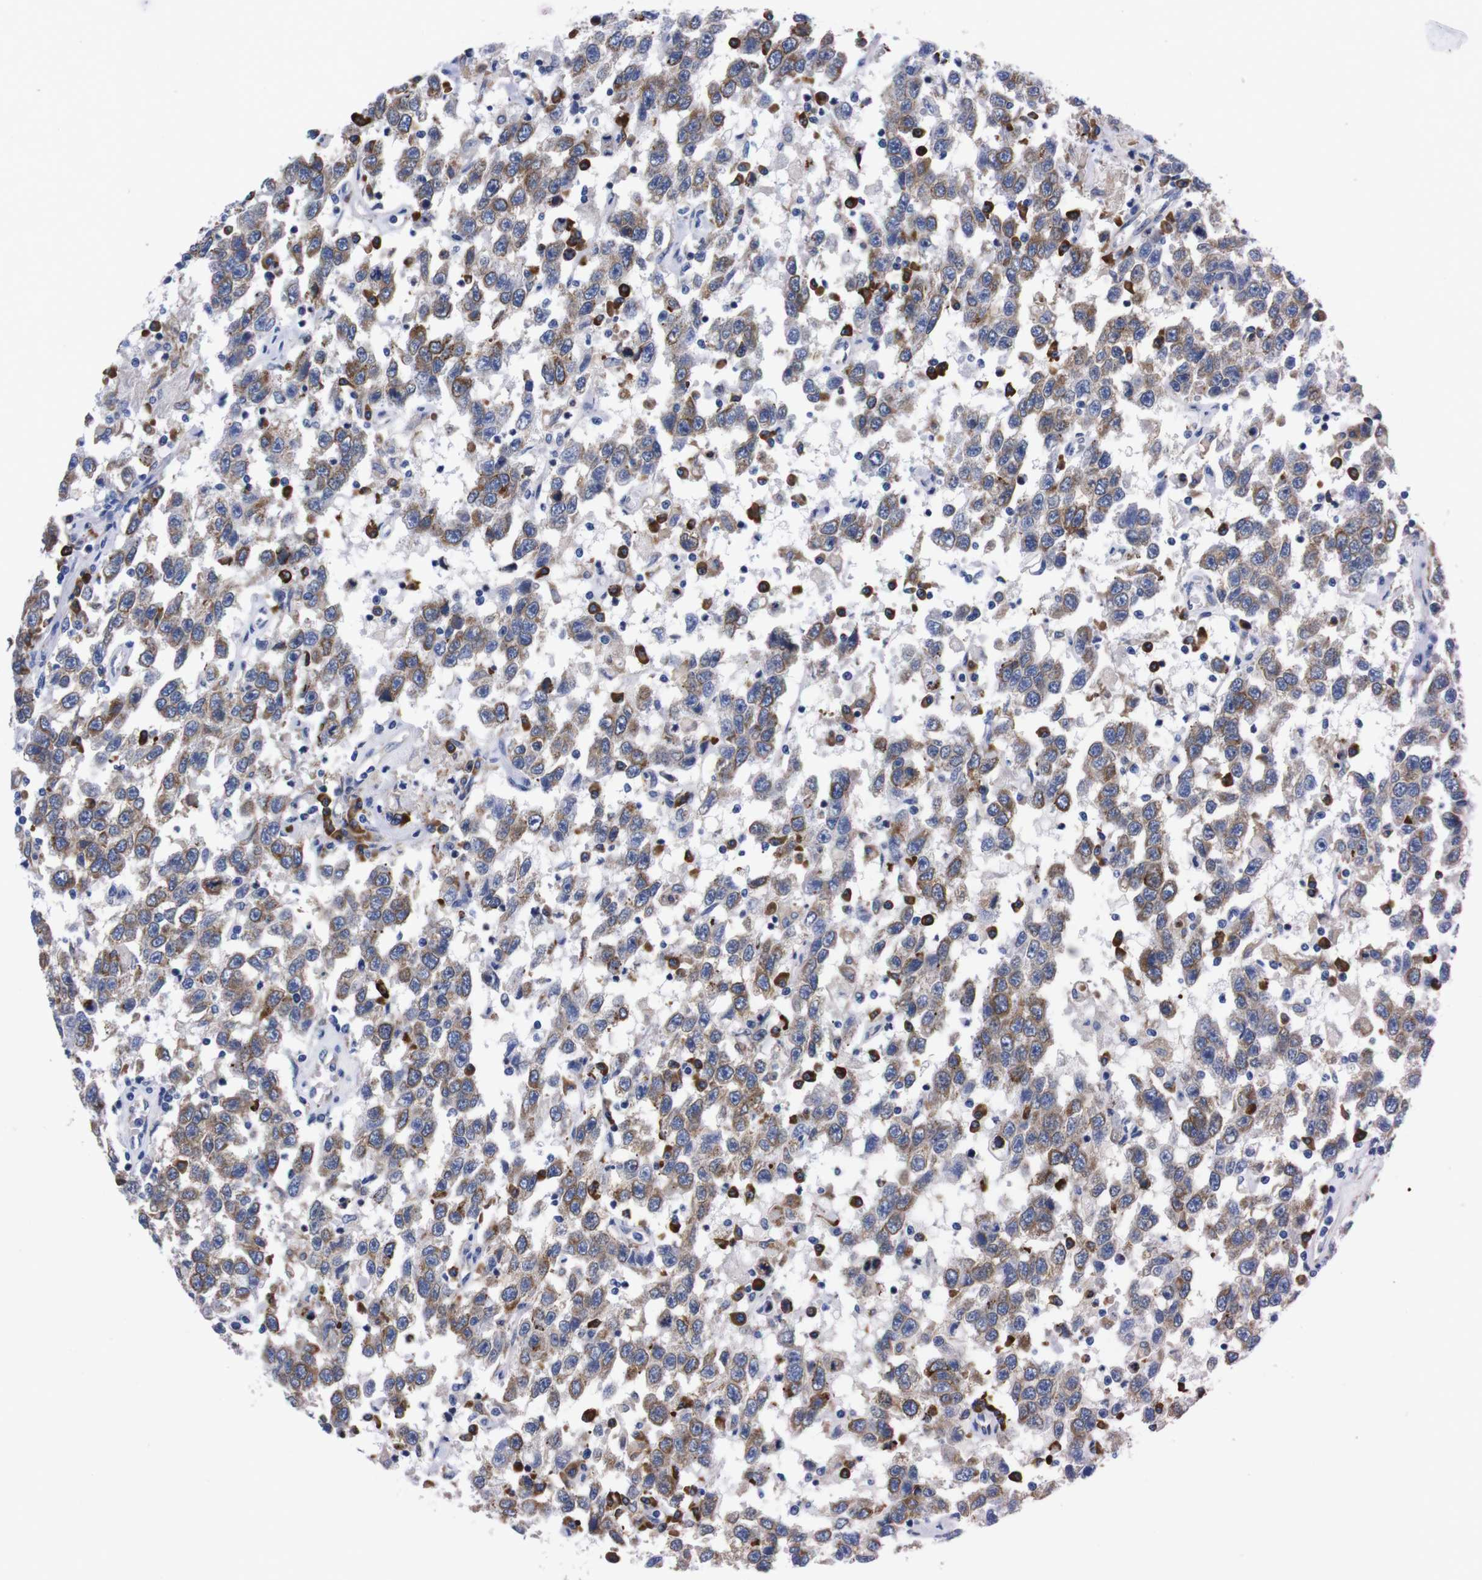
{"staining": {"intensity": "moderate", "quantity": ">75%", "location": "cytoplasmic/membranous"}, "tissue": "testis cancer", "cell_type": "Tumor cells", "image_type": "cancer", "snomed": [{"axis": "morphology", "description": "Seminoma, NOS"}, {"axis": "topography", "description": "Testis"}], "caption": "Testis seminoma was stained to show a protein in brown. There is medium levels of moderate cytoplasmic/membranous staining in approximately >75% of tumor cells.", "gene": "NEBL", "patient": {"sex": "male", "age": 41}}